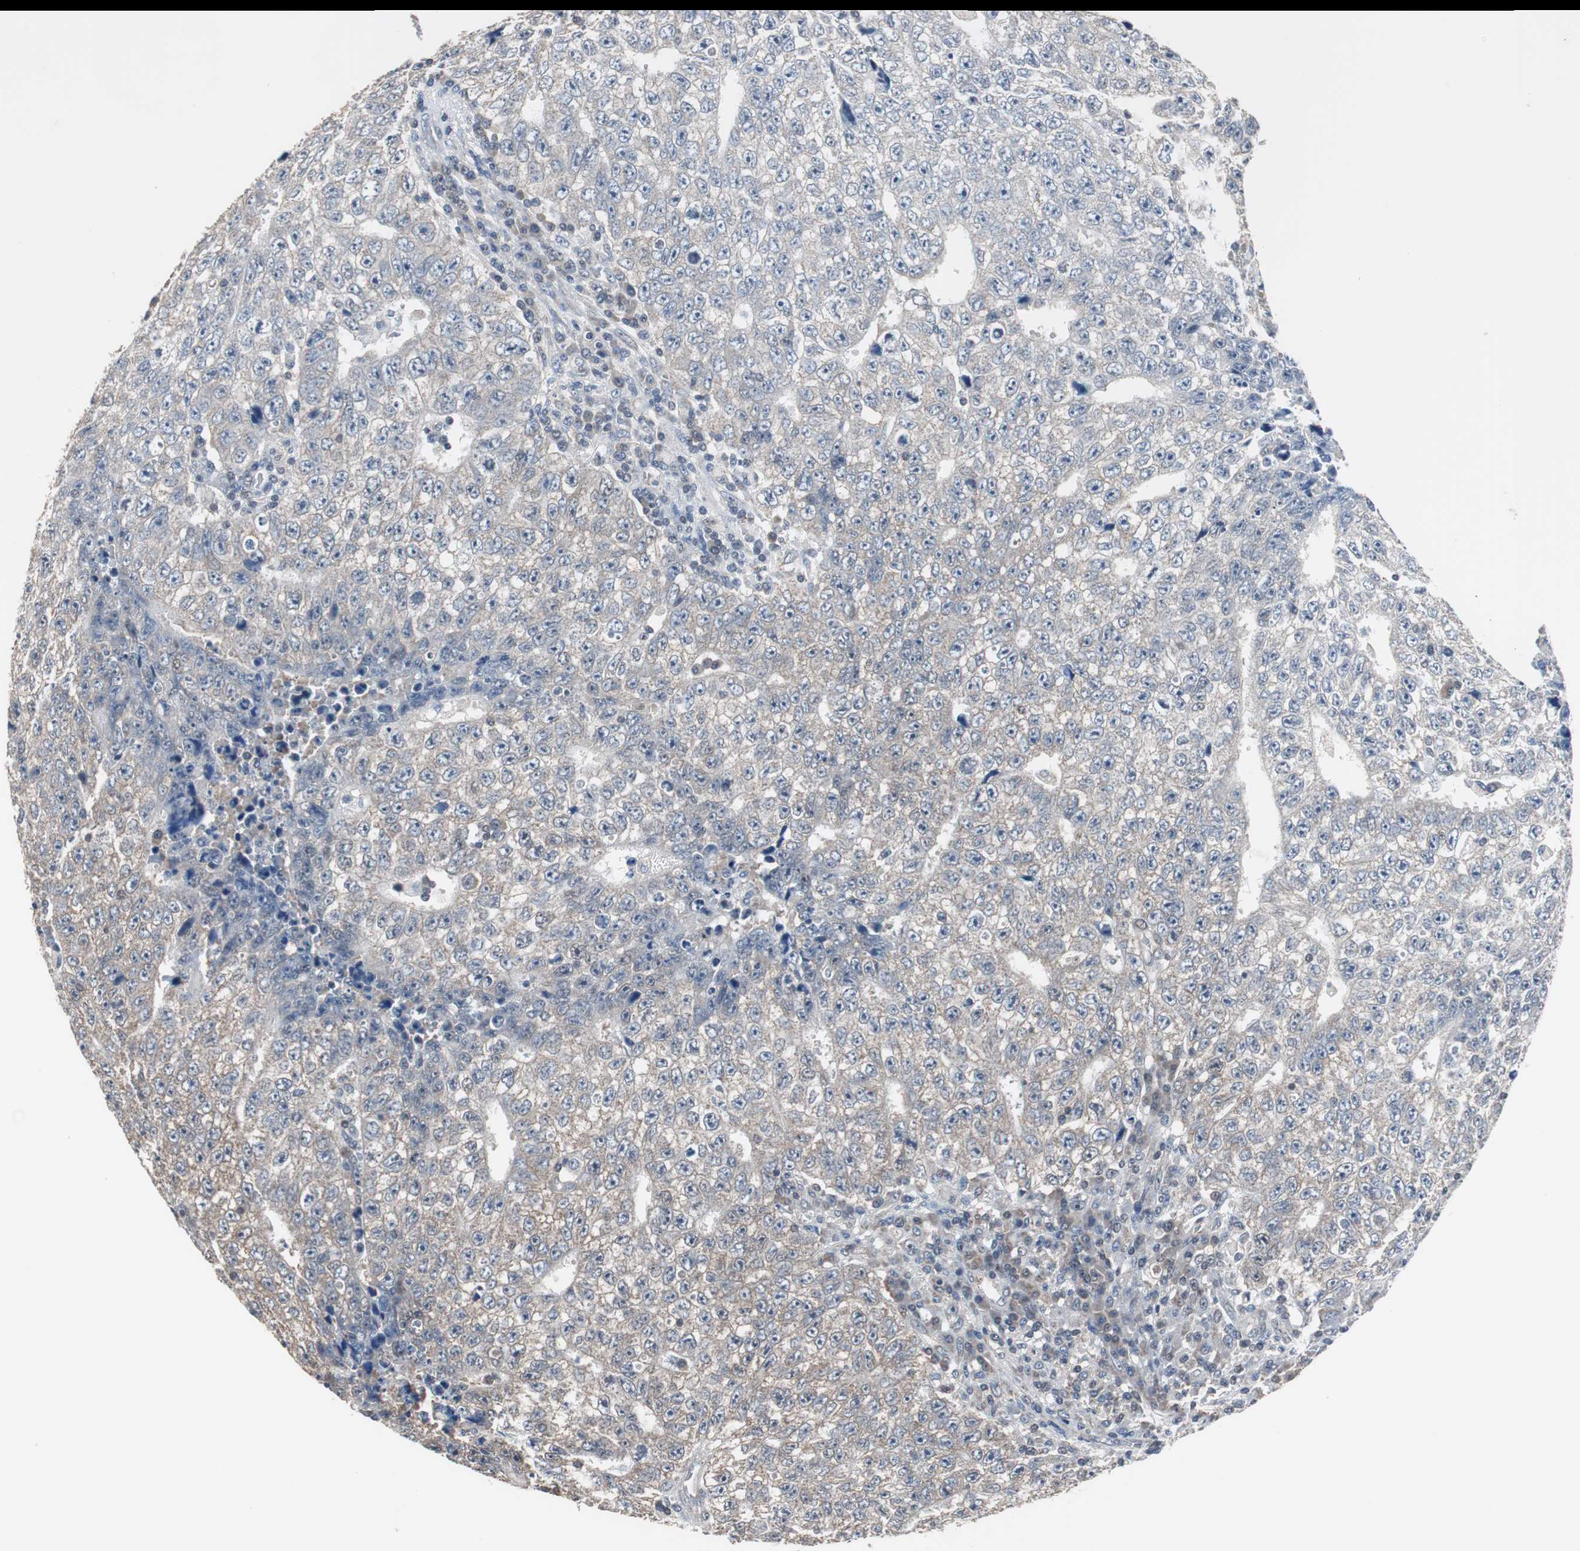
{"staining": {"intensity": "negative", "quantity": "none", "location": "none"}, "tissue": "testis cancer", "cell_type": "Tumor cells", "image_type": "cancer", "snomed": [{"axis": "morphology", "description": "Necrosis, NOS"}, {"axis": "morphology", "description": "Carcinoma, Embryonal, NOS"}, {"axis": "topography", "description": "Testis"}], "caption": "IHC histopathology image of neoplastic tissue: testis cancer stained with DAB exhibits no significant protein positivity in tumor cells.", "gene": "ZHX2", "patient": {"sex": "male", "age": 19}}